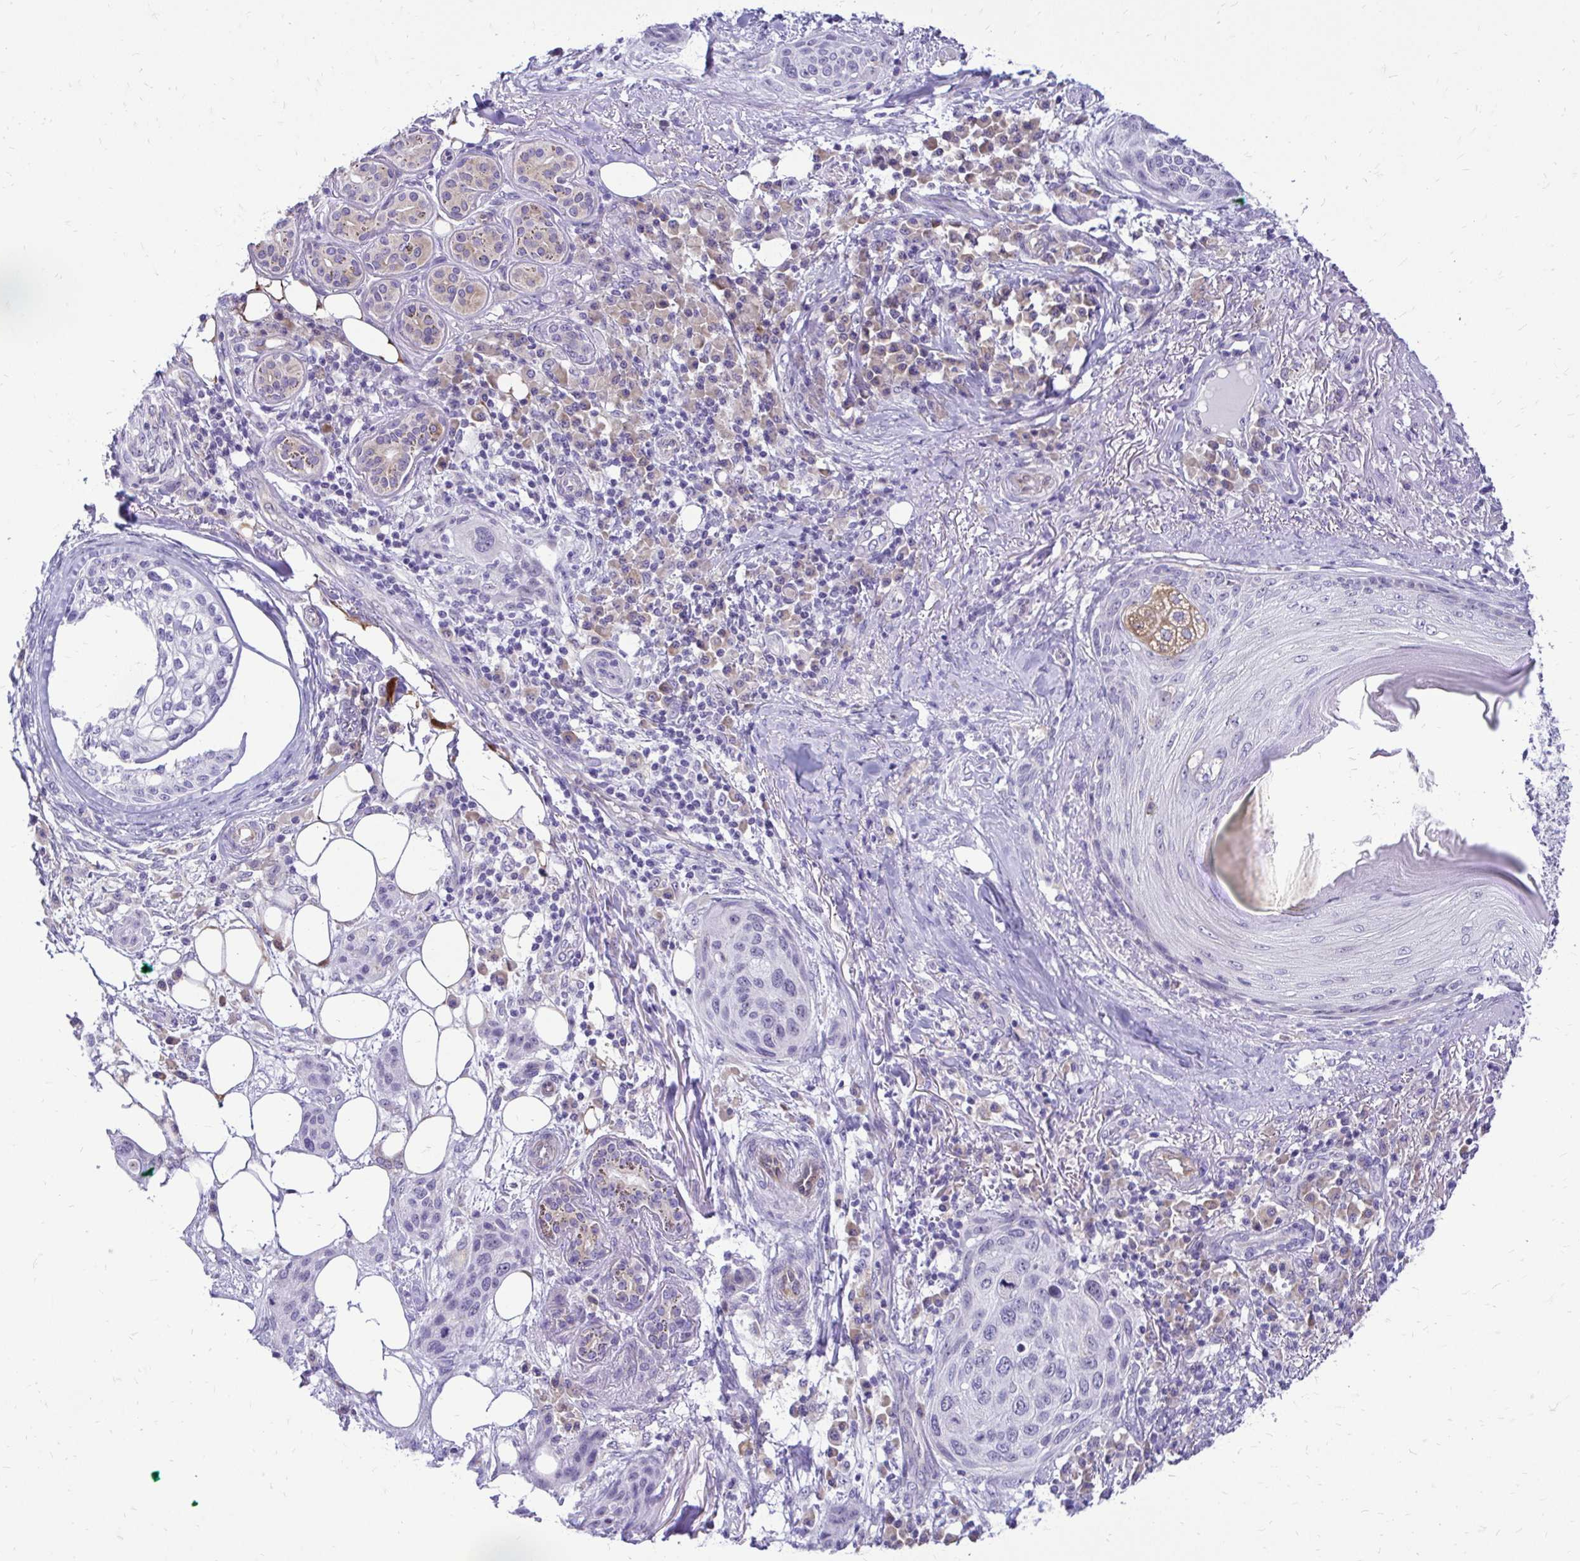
{"staining": {"intensity": "negative", "quantity": "none", "location": "none"}, "tissue": "skin cancer", "cell_type": "Tumor cells", "image_type": "cancer", "snomed": [{"axis": "morphology", "description": "Squamous cell carcinoma, NOS"}, {"axis": "topography", "description": "Skin"}], "caption": "Tumor cells are negative for brown protein staining in squamous cell carcinoma (skin). (Stains: DAB immunohistochemistry (IHC) with hematoxylin counter stain, Microscopy: brightfield microscopy at high magnification).", "gene": "NIFK", "patient": {"sex": "female", "age": 87}}